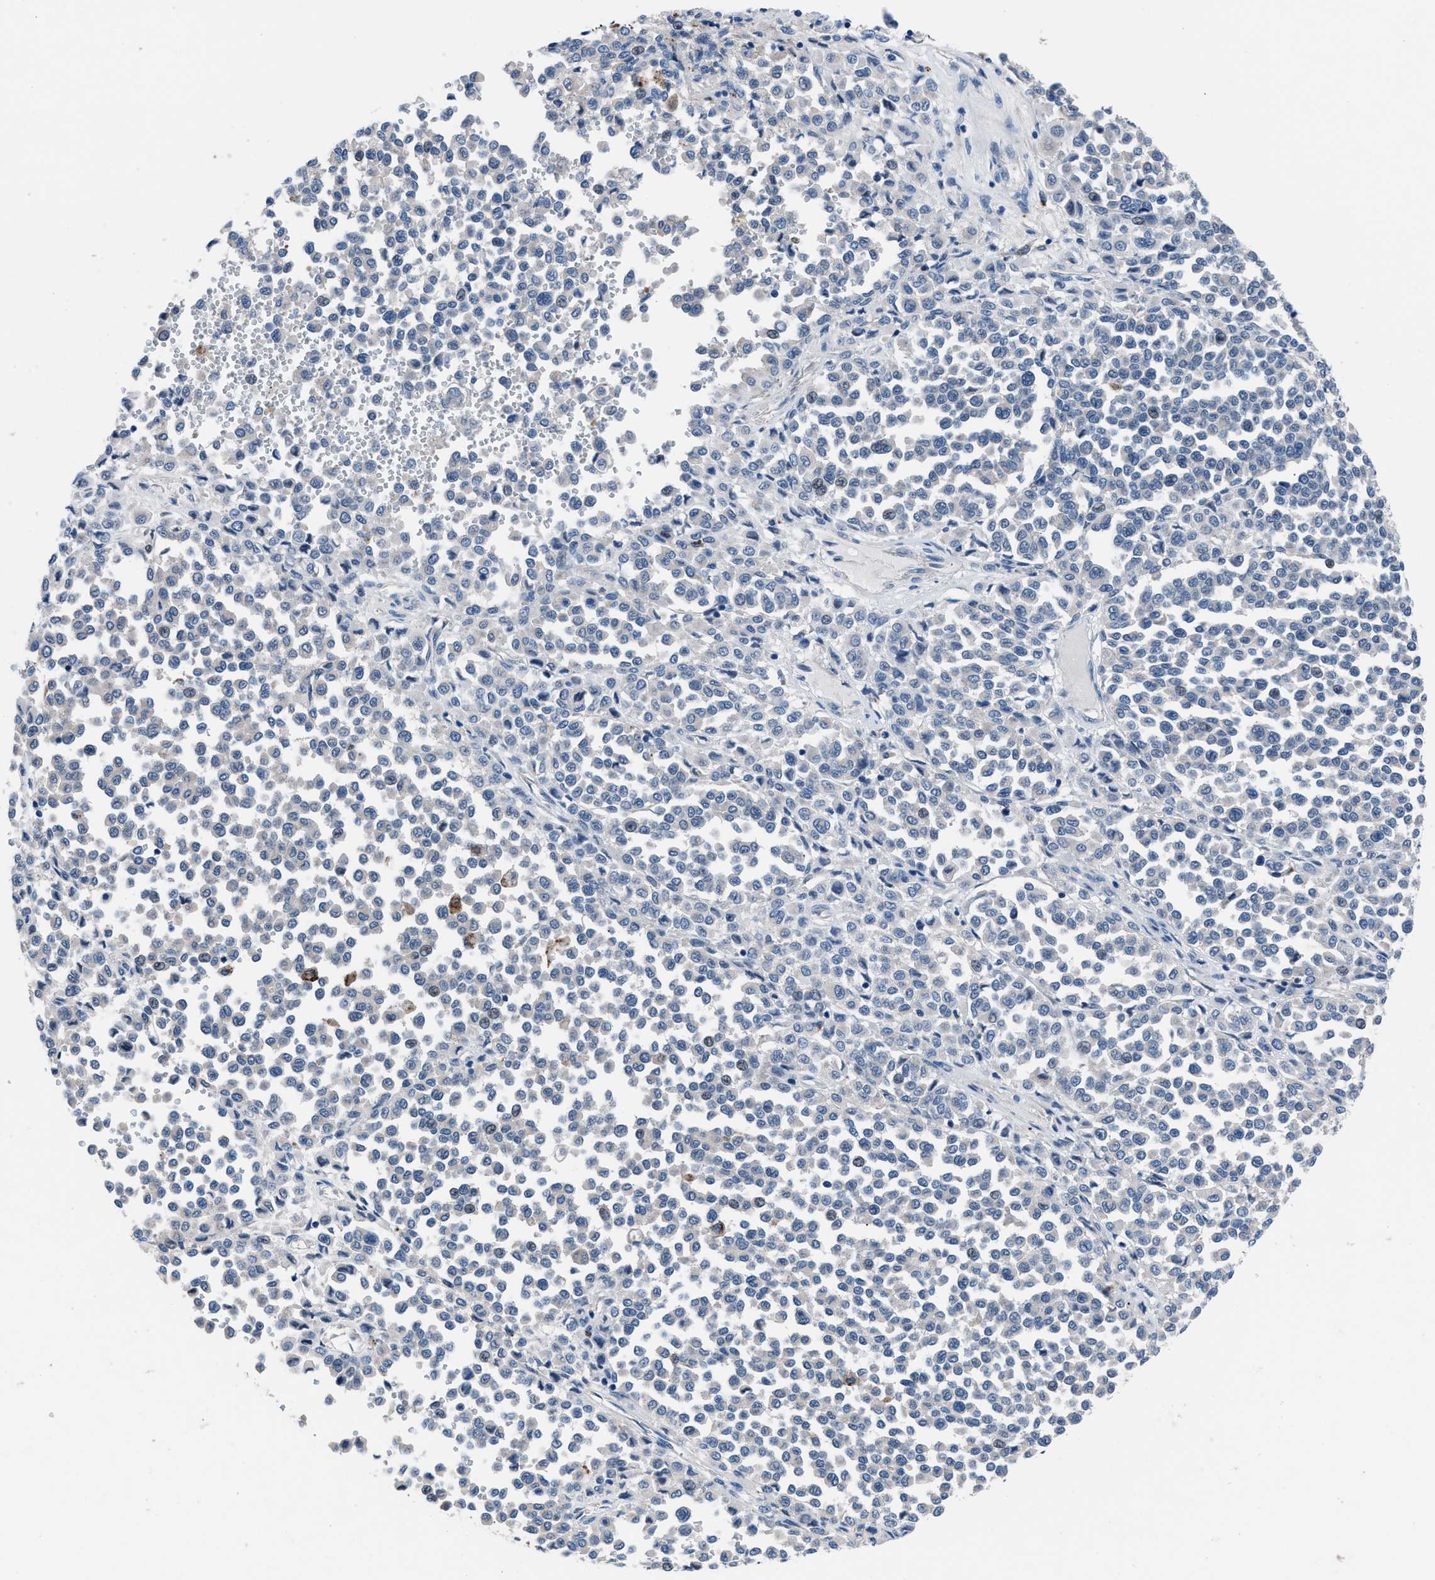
{"staining": {"intensity": "weak", "quantity": "25%-75%", "location": "cytoplasmic/membranous"}, "tissue": "melanoma", "cell_type": "Tumor cells", "image_type": "cancer", "snomed": [{"axis": "morphology", "description": "Malignant melanoma, Metastatic site"}, {"axis": "topography", "description": "Pancreas"}], "caption": "High-power microscopy captured an immunohistochemistry (IHC) photomicrograph of melanoma, revealing weak cytoplasmic/membranous positivity in about 25%-75% of tumor cells.", "gene": "UAP1", "patient": {"sex": "female", "age": 30}}